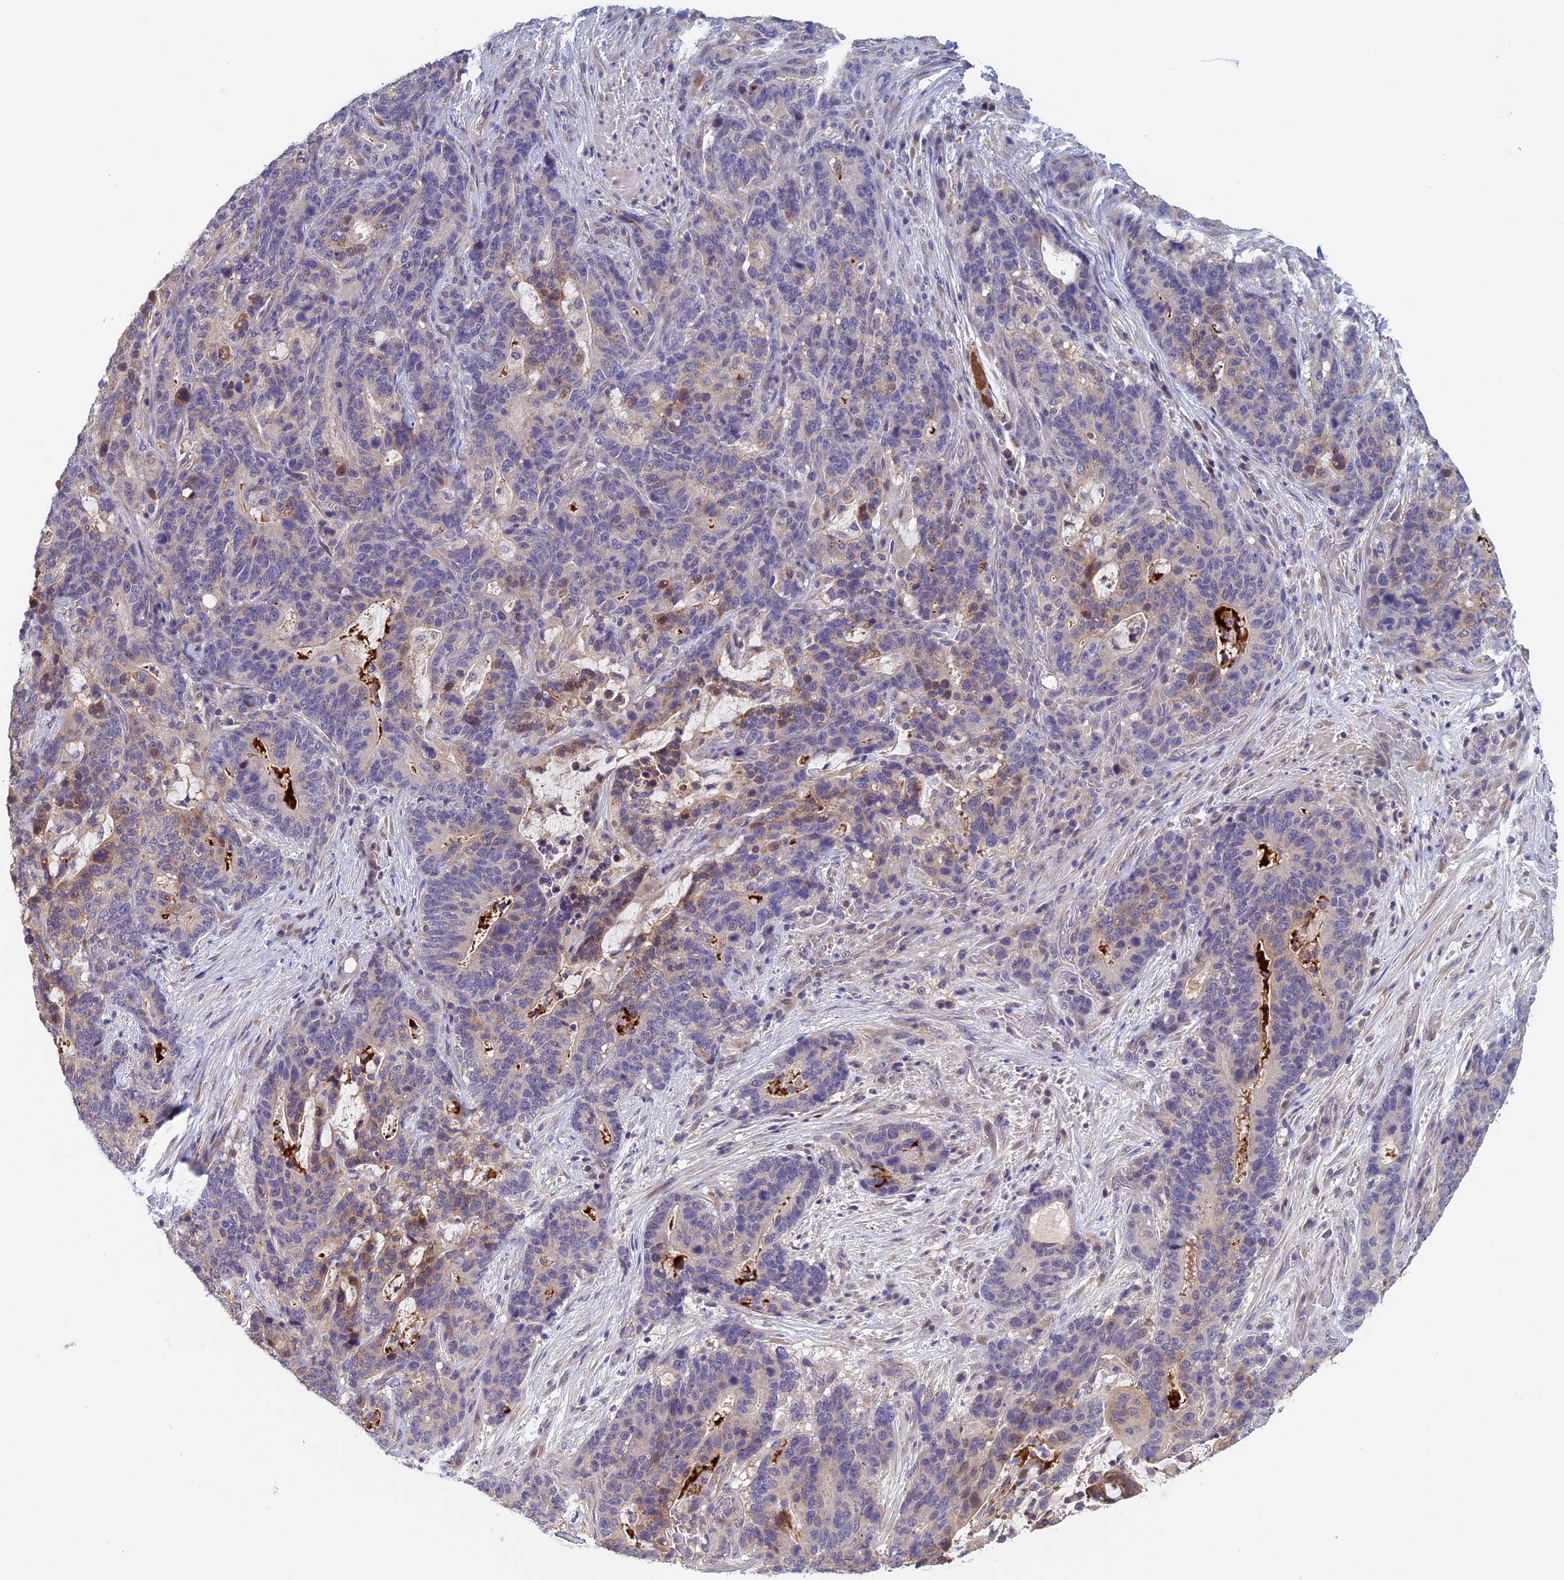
{"staining": {"intensity": "weak", "quantity": "<25%", "location": "cytoplasmic/membranous"}, "tissue": "stomach cancer", "cell_type": "Tumor cells", "image_type": "cancer", "snomed": [{"axis": "morphology", "description": "Normal tissue, NOS"}, {"axis": "morphology", "description": "Adenocarcinoma, NOS"}, {"axis": "topography", "description": "Stomach"}], "caption": "Immunohistochemical staining of human stomach adenocarcinoma reveals no significant expression in tumor cells. (Brightfield microscopy of DAB immunohistochemistry (IHC) at high magnification).", "gene": "HECA", "patient": {"sex": "female", "age": 64}}